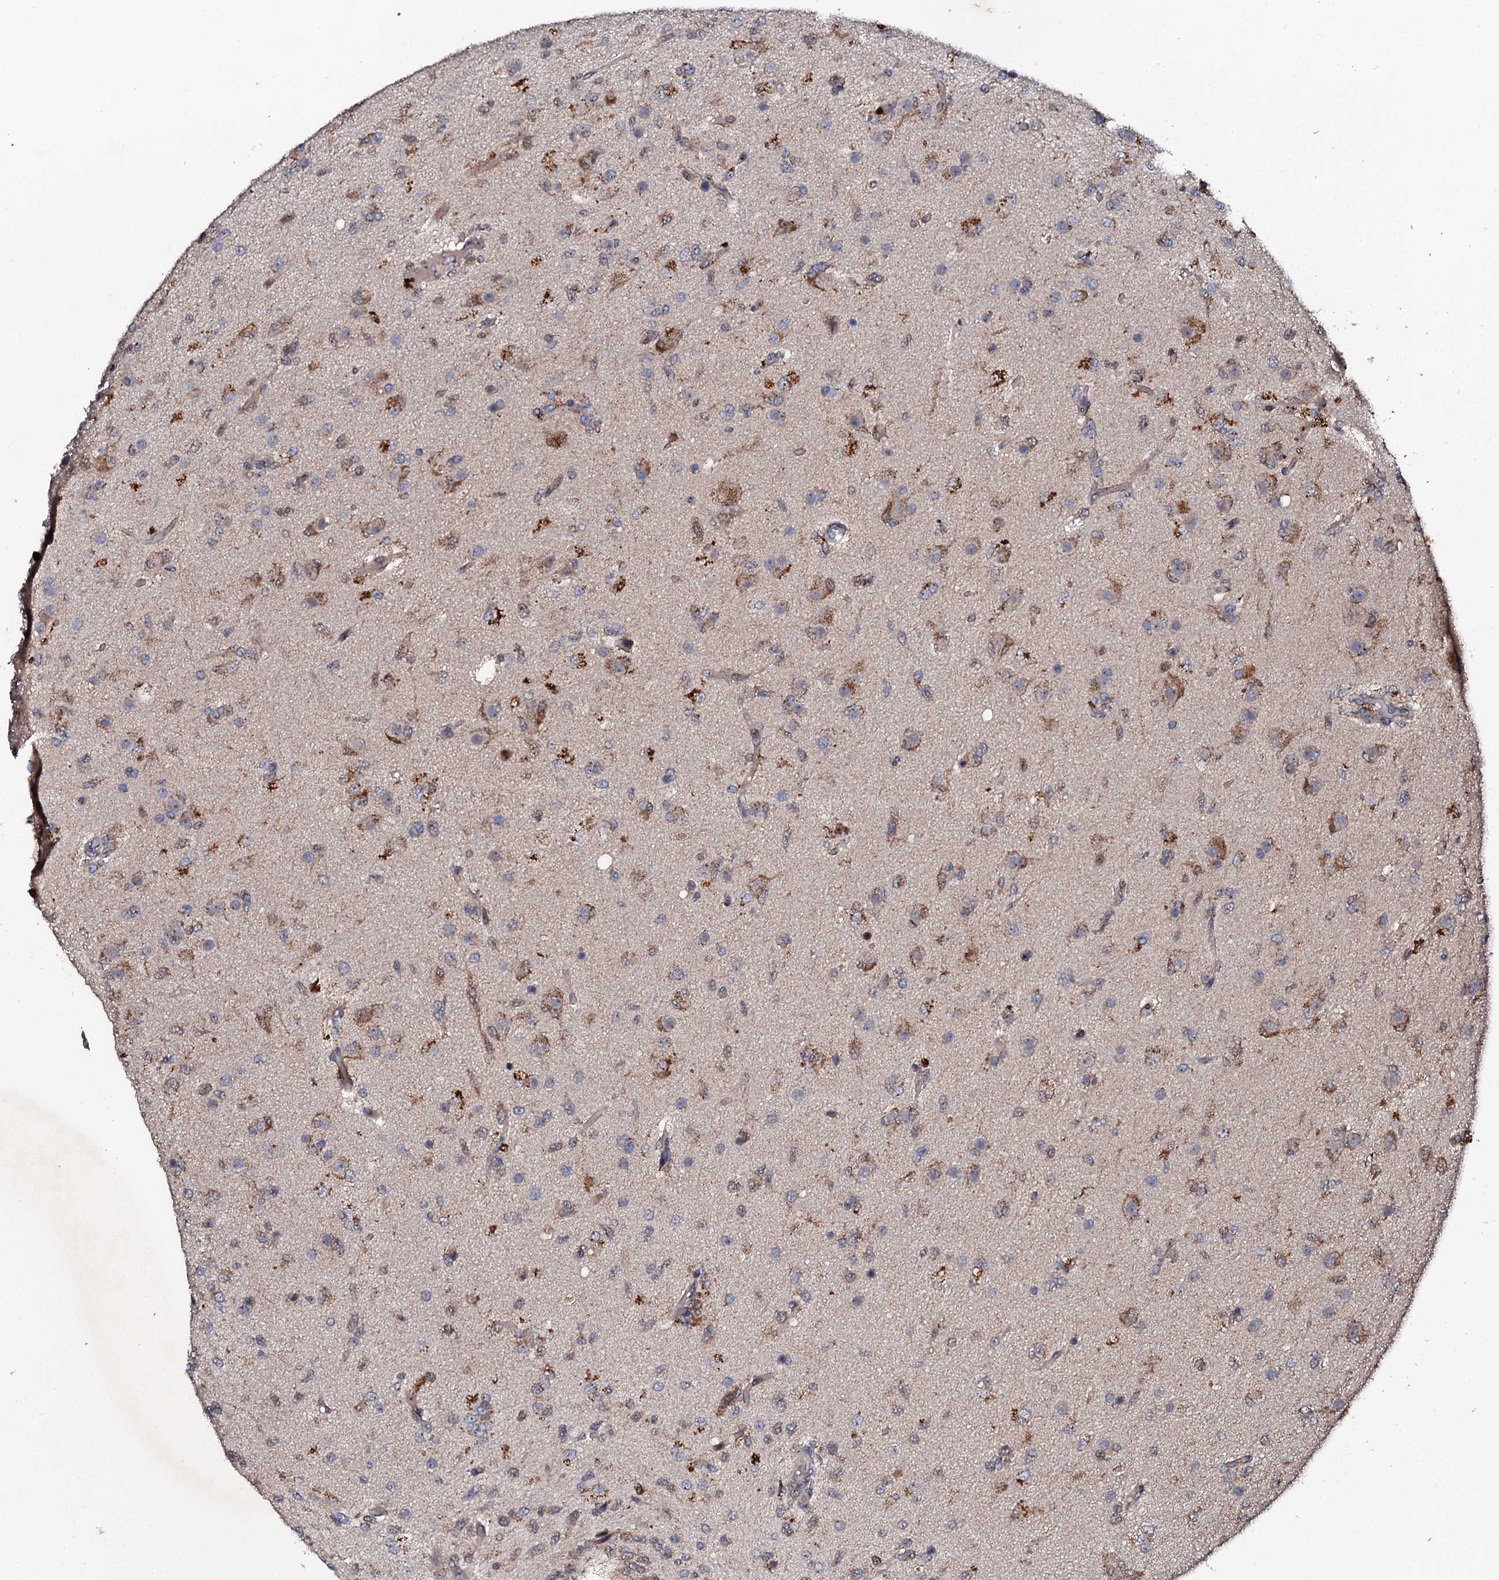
{"staining": {"intensity": "moderate", "quantity": "<25%", "location": "cytoplasmic/membranous"}, "tissue": "glioma", "cell_type": "Tumor cells", "image_type": "cancer", "snomed": [{"axis": "morphology", "description": "Glioma, malignant, High grade"}, {"axis": "topography", "description": "Brain"}], "caption": "Immunohistochemical staining of human high-grade glioma (malignant) displays moderate cytoplasmic/membranous protein staining in about <25% of tumor cells.", "gene": "FAM111A", "patient": {"sex": "female", "age": 74}}